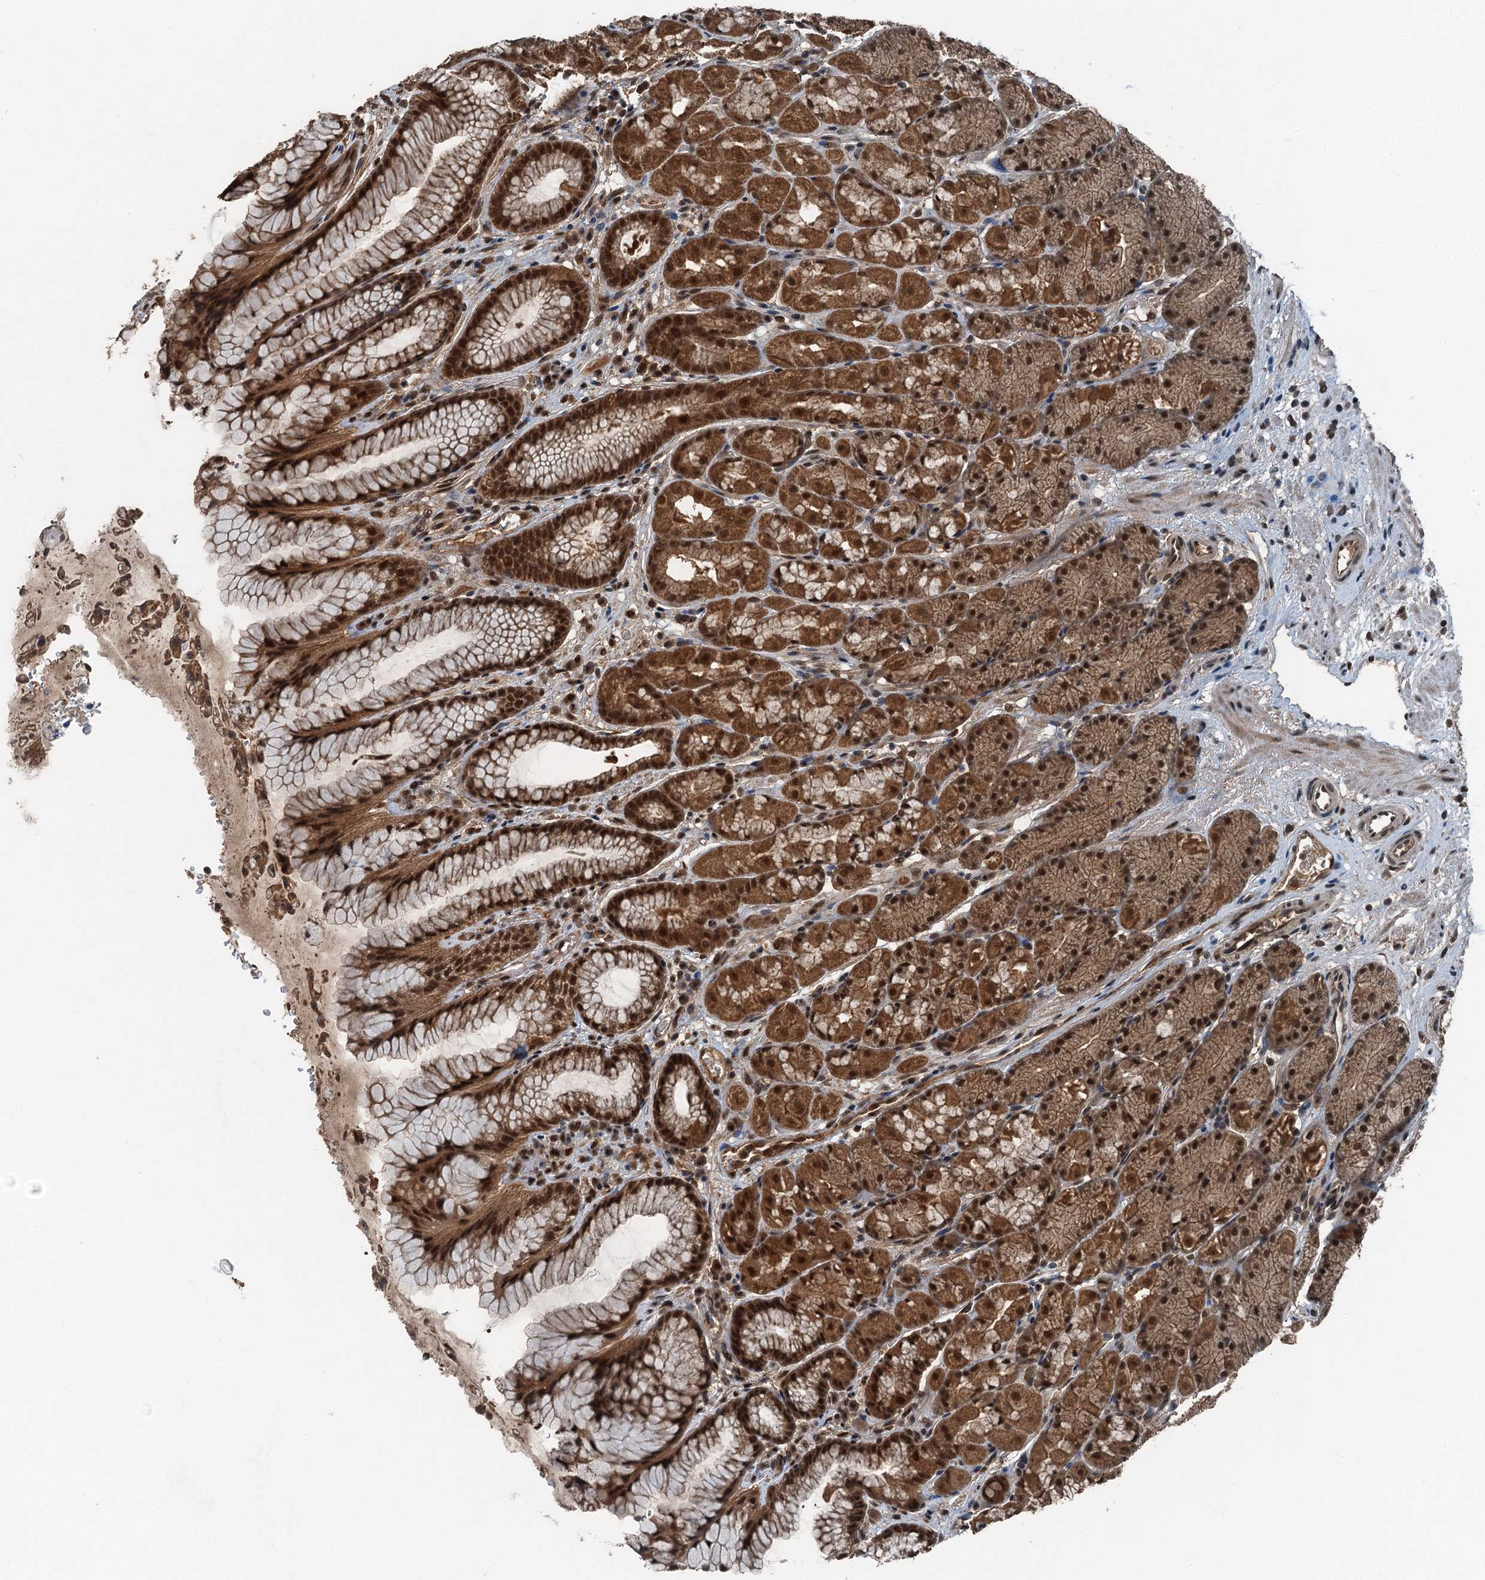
{"staining": {"intensity": "strong", "quantity": ">75%", "location": "cytoplasmic/membranous,nuclear"}, "tissue": "stomach", "cell_type": "Glandular cells", "image_type": "normal", "snomed": [{"axis": "morphology", "description": "Normal tissue, NOS"}, {"axis": "topography", "description": "Stomach"}], "caption": "IHC (DAB (3,3'-diaminobenzidine)) staining of benign human stomach shows strong cytoplasmic/membranous,nuclear protein staining in approximately >75% of glandular cells.", "gene": "UBXN6", "patient": {"sex": "male", "age": 63}}